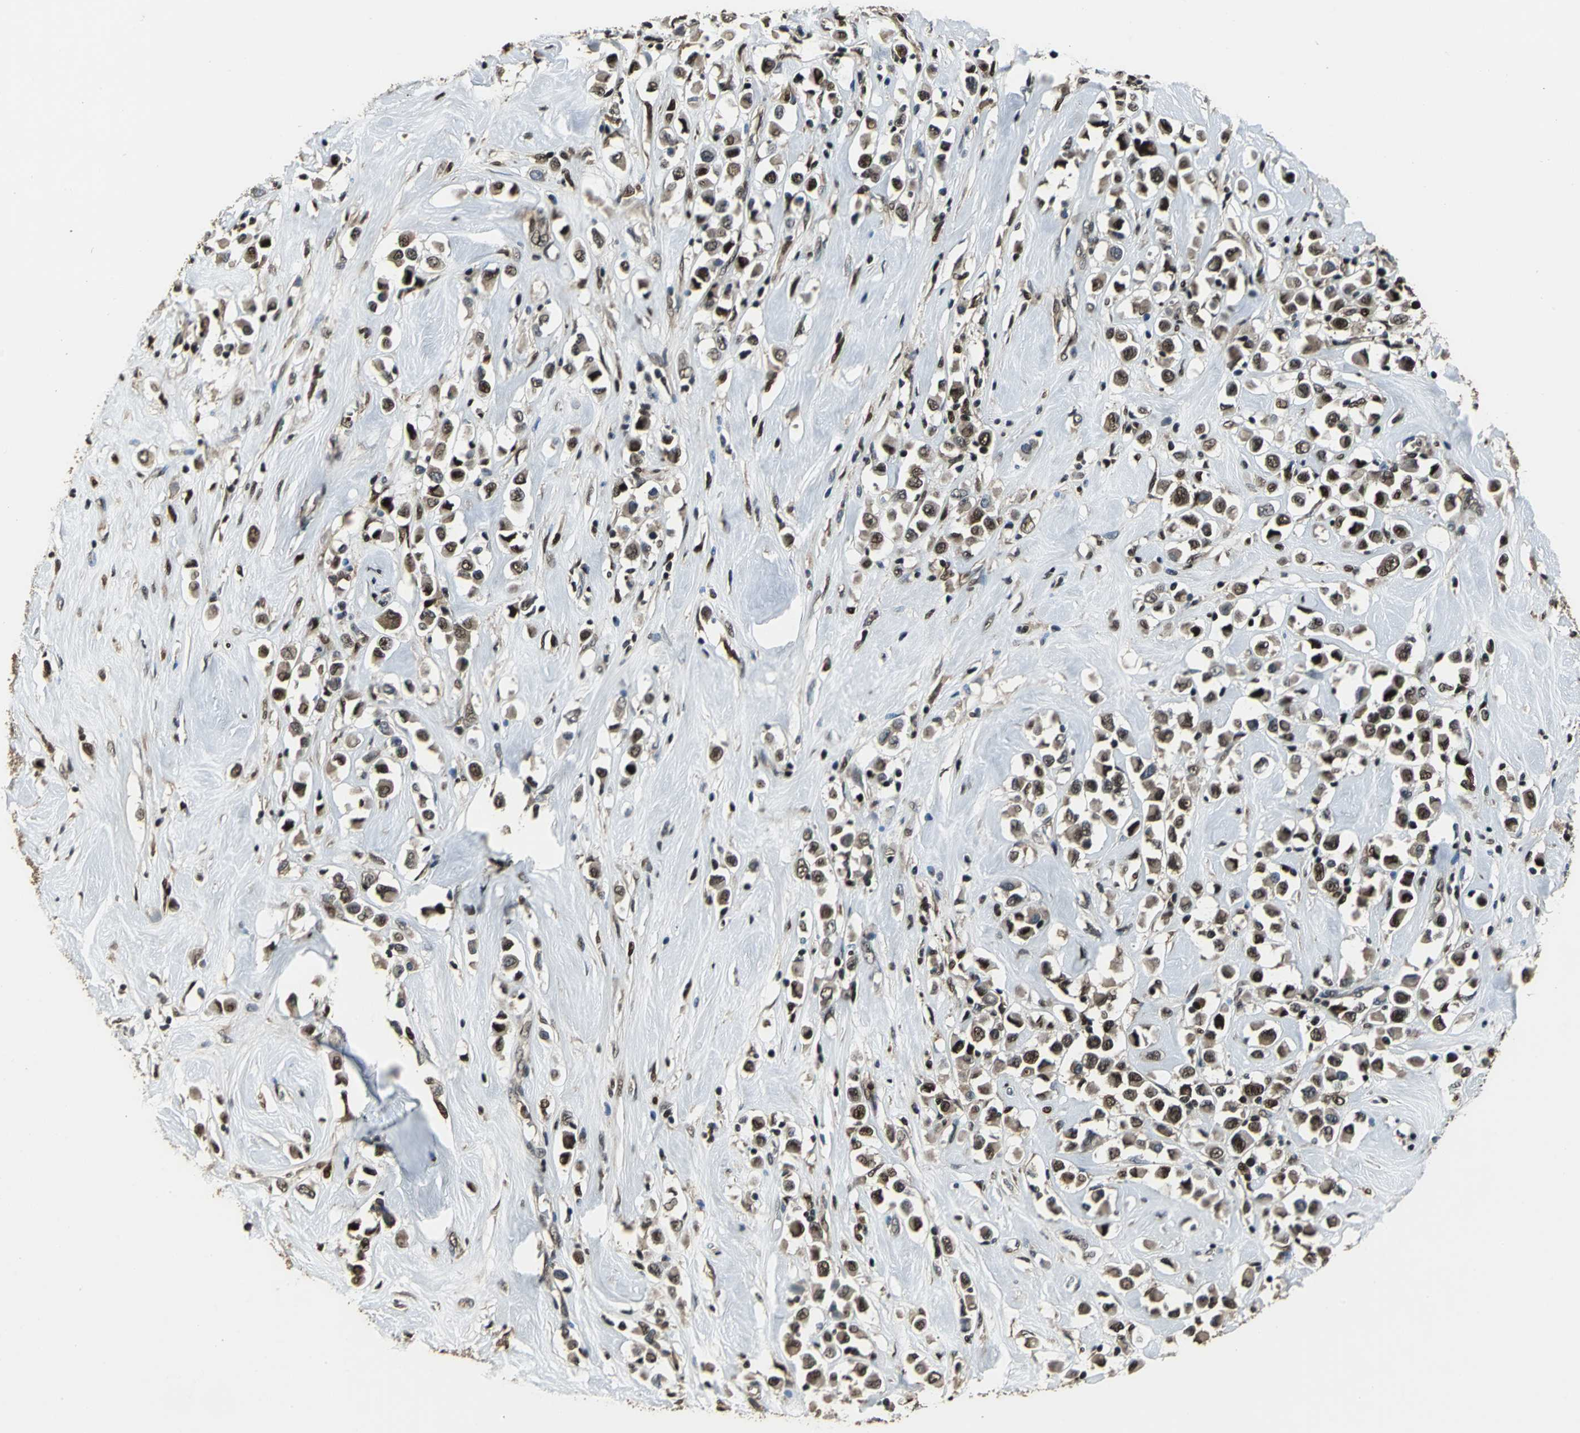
{"staining": {"intensity": "strong", "quantity": ">75%", "location": "nuclear"}, "tissue": "breast cancer", "cell_type": "Tumor cells", "image_type": "cancer", "snomed": [{"axis": "morphology", "description": "Duct carcinoma"}, {"axis": "topography", "description": "Breast"}], "caption": "Immunohistochemistry of human breast cancer reveals high levels of strong nuclear positivity in approximately >75% of tumor cells.", "gene": "MIS18BP1", "patient": {"sex": "female", "age": 61}}